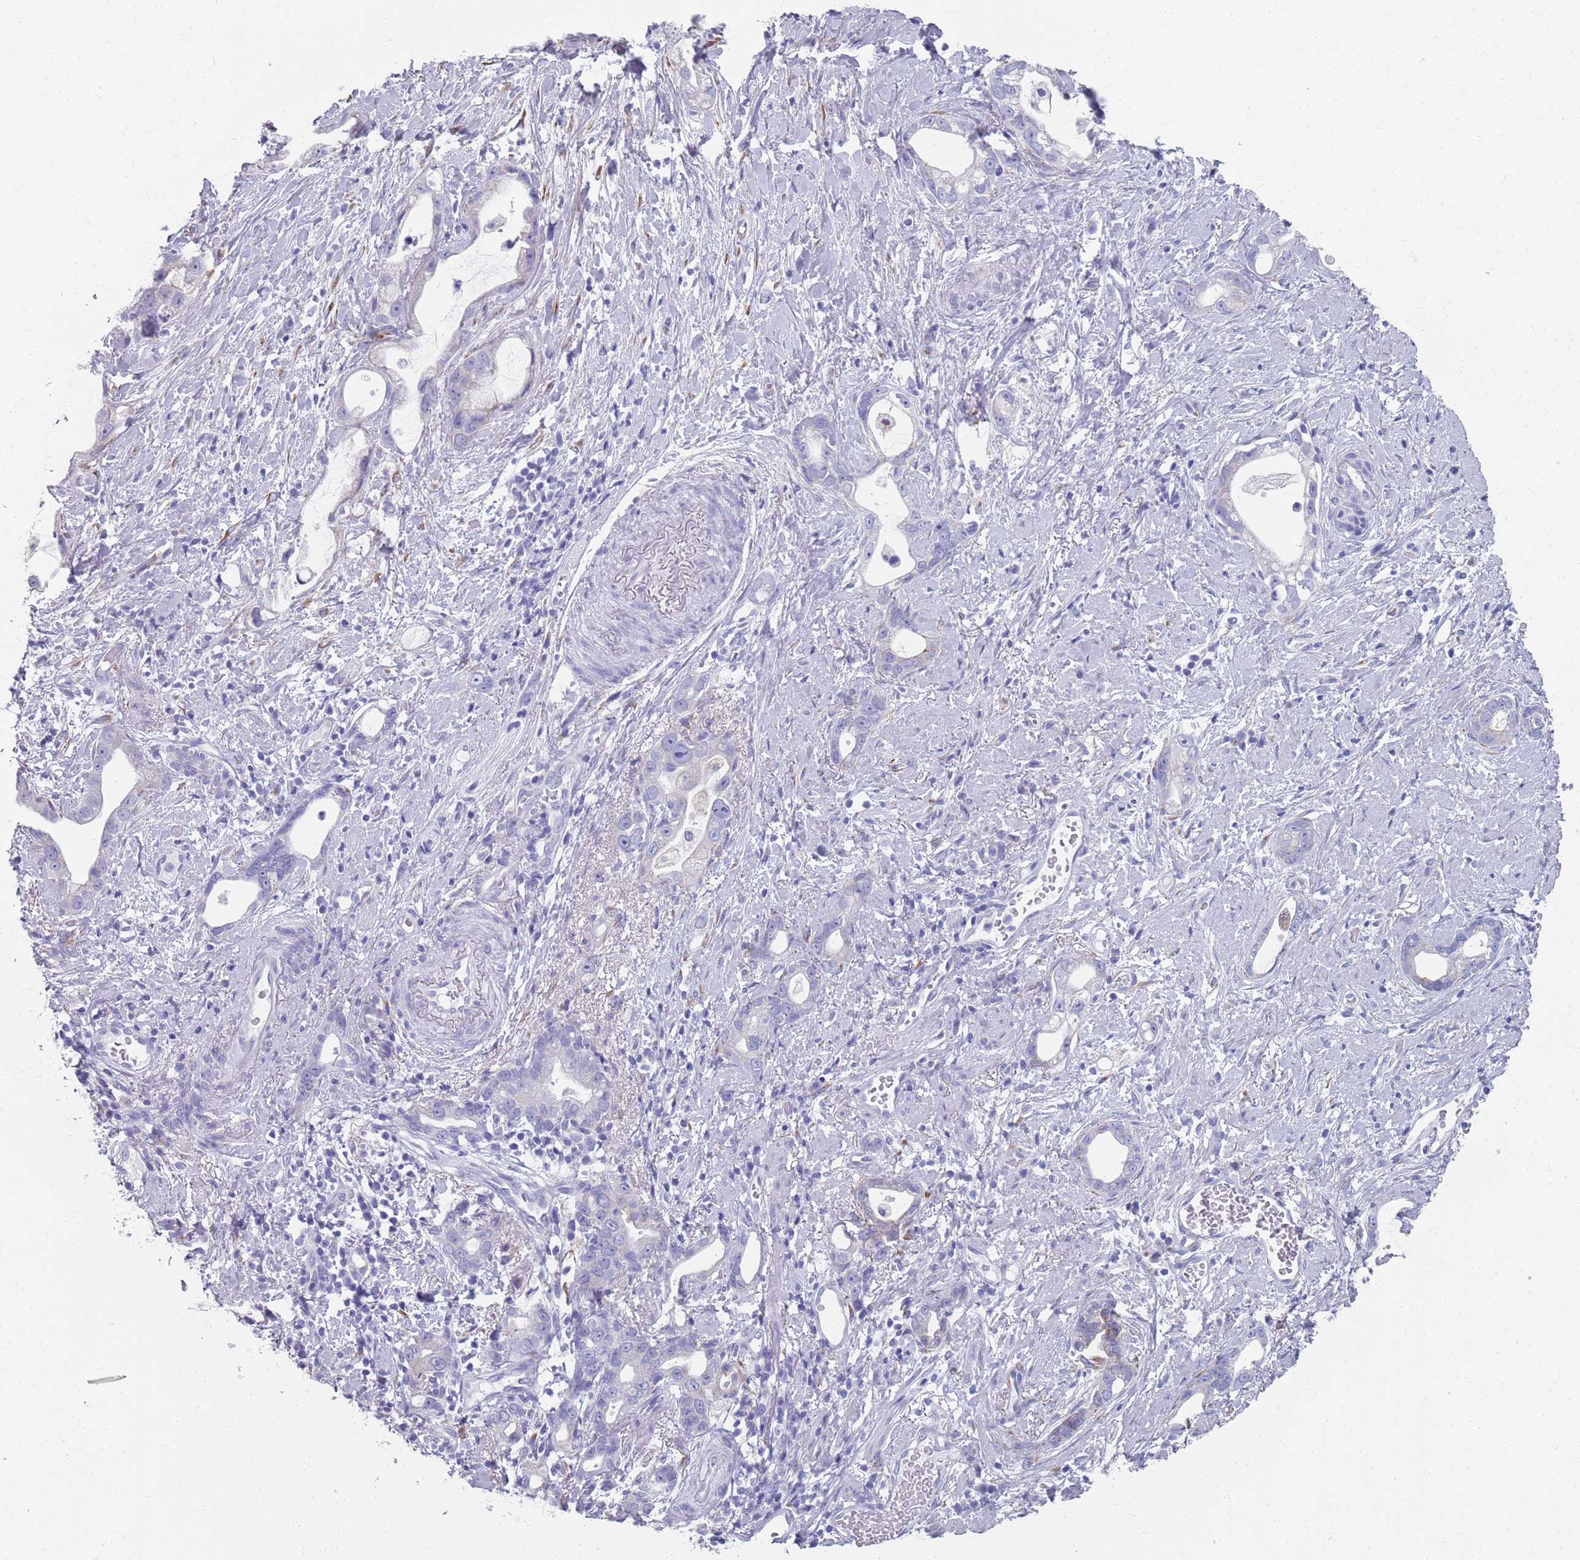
{"staining": {"intensity": "negative", "quantity": "none", "location": "none"}, "tissue": "stomach cancer", "cell_type": "Tumor cells", "image_type": "cancer", "snomed": [{"axis": "morphology", "description": "Adenocarcinoma, NOS"}, {"axis": "topography", "description": "Stomach"}], "caption": "This is an immunohistochemistry (IHC) image of stomach cancer. There is no positivity in tumor cells.", "gene": "PLOD1", "patient": {"sex": "male", "age": 55}}